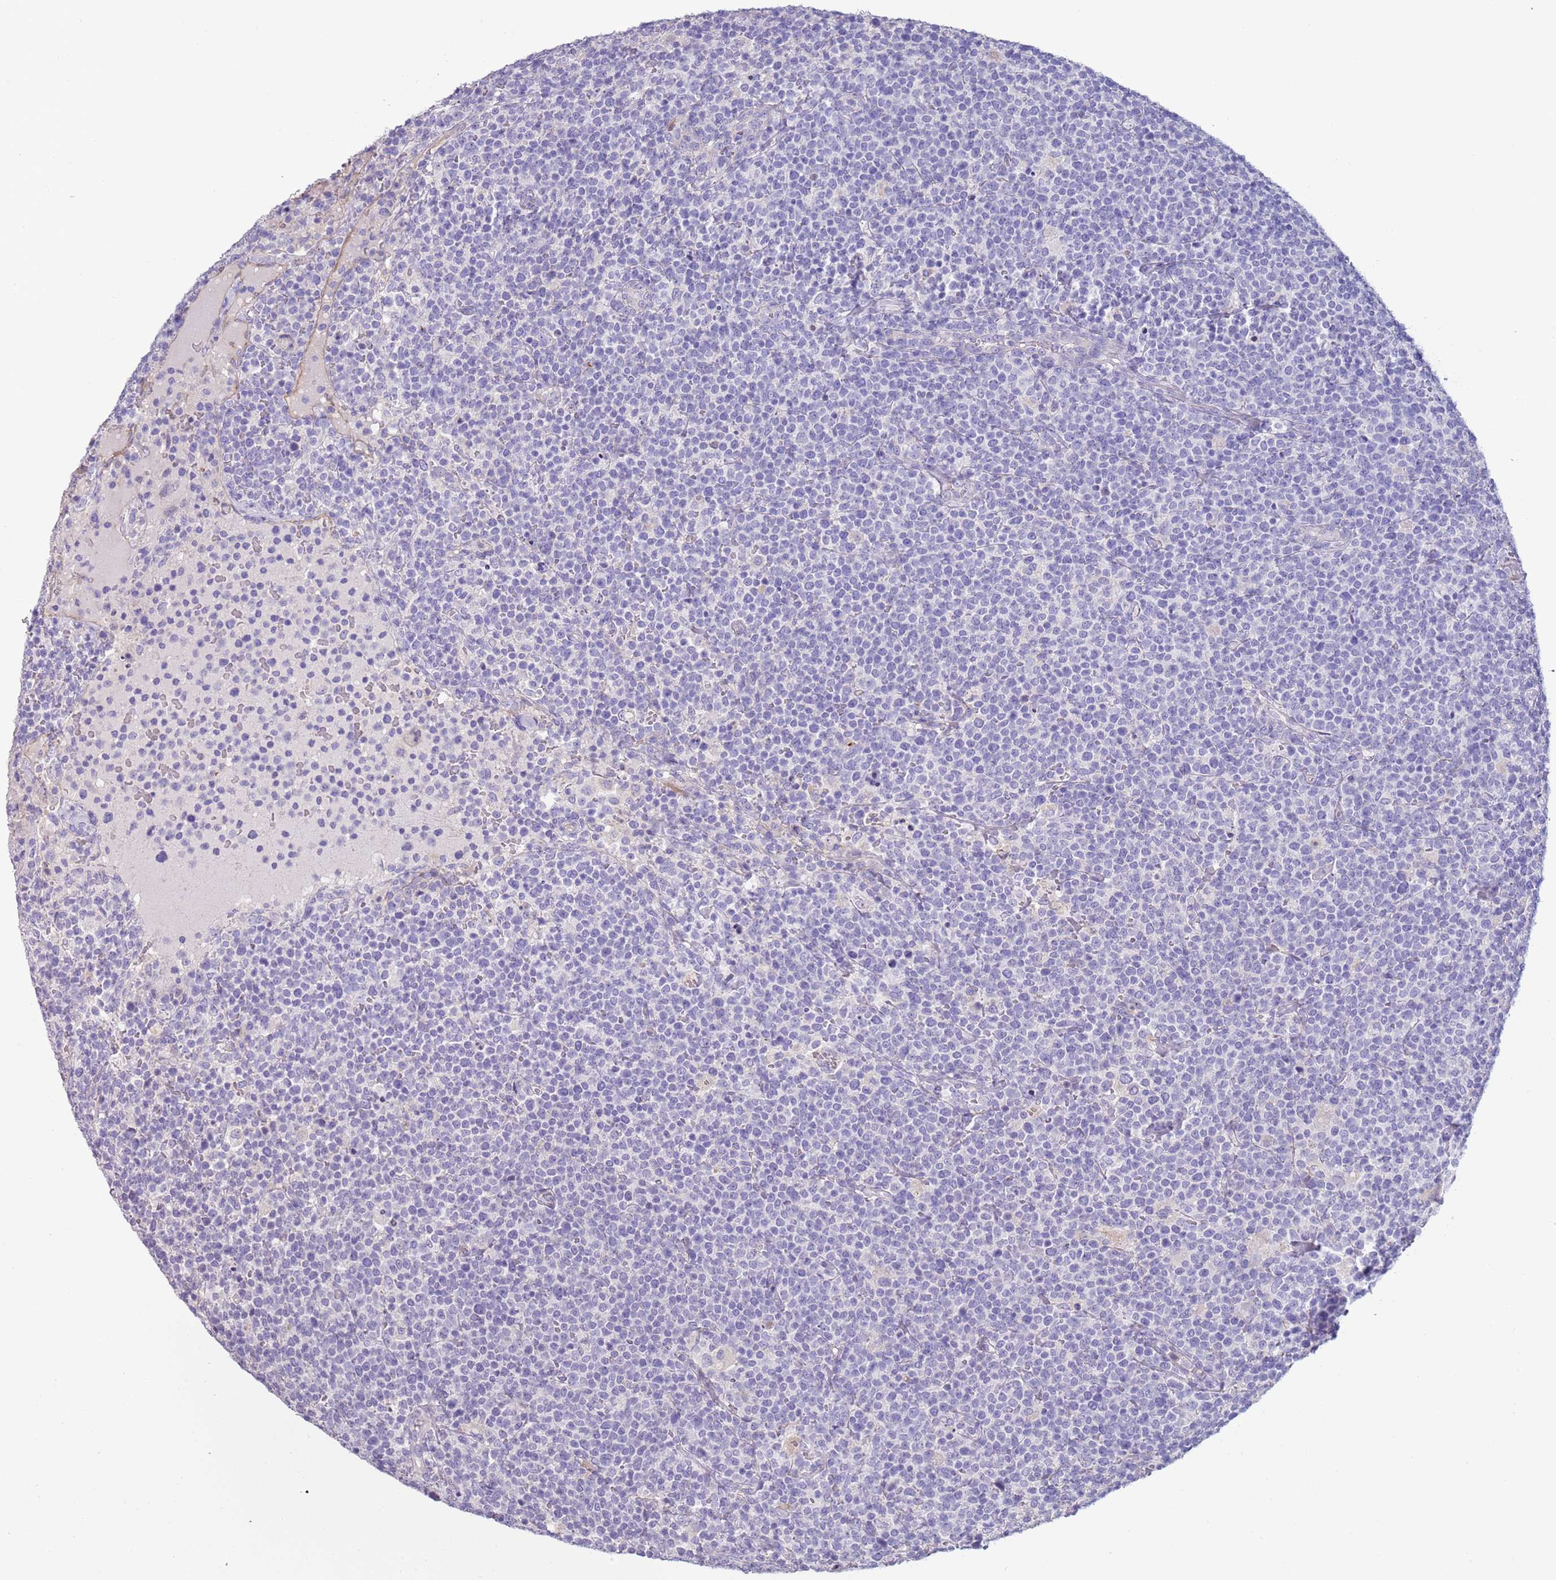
{"staining": {"intensity": "negative", "quantity": "none", "location": "none"}, "tissue": "lymphoma", "cell_type": "Tumor cells", "image_type": "cancer", "snomed": [{"axis": "morphology", "description": "Malignant lymphoma, non-Hodgkin's type, High grade"}, {"axis": "topography", "description": "Lymph node"}], "caption": "Immunohistochemistry photomicrograph of neoplastic tissue: lymphoma stained with DAB (3,3'-diaminobenzidine) displays no significant protein expression in tumor cells.", "gene": "NBPF3", "patient": {"sex": "male", "age": 61}}